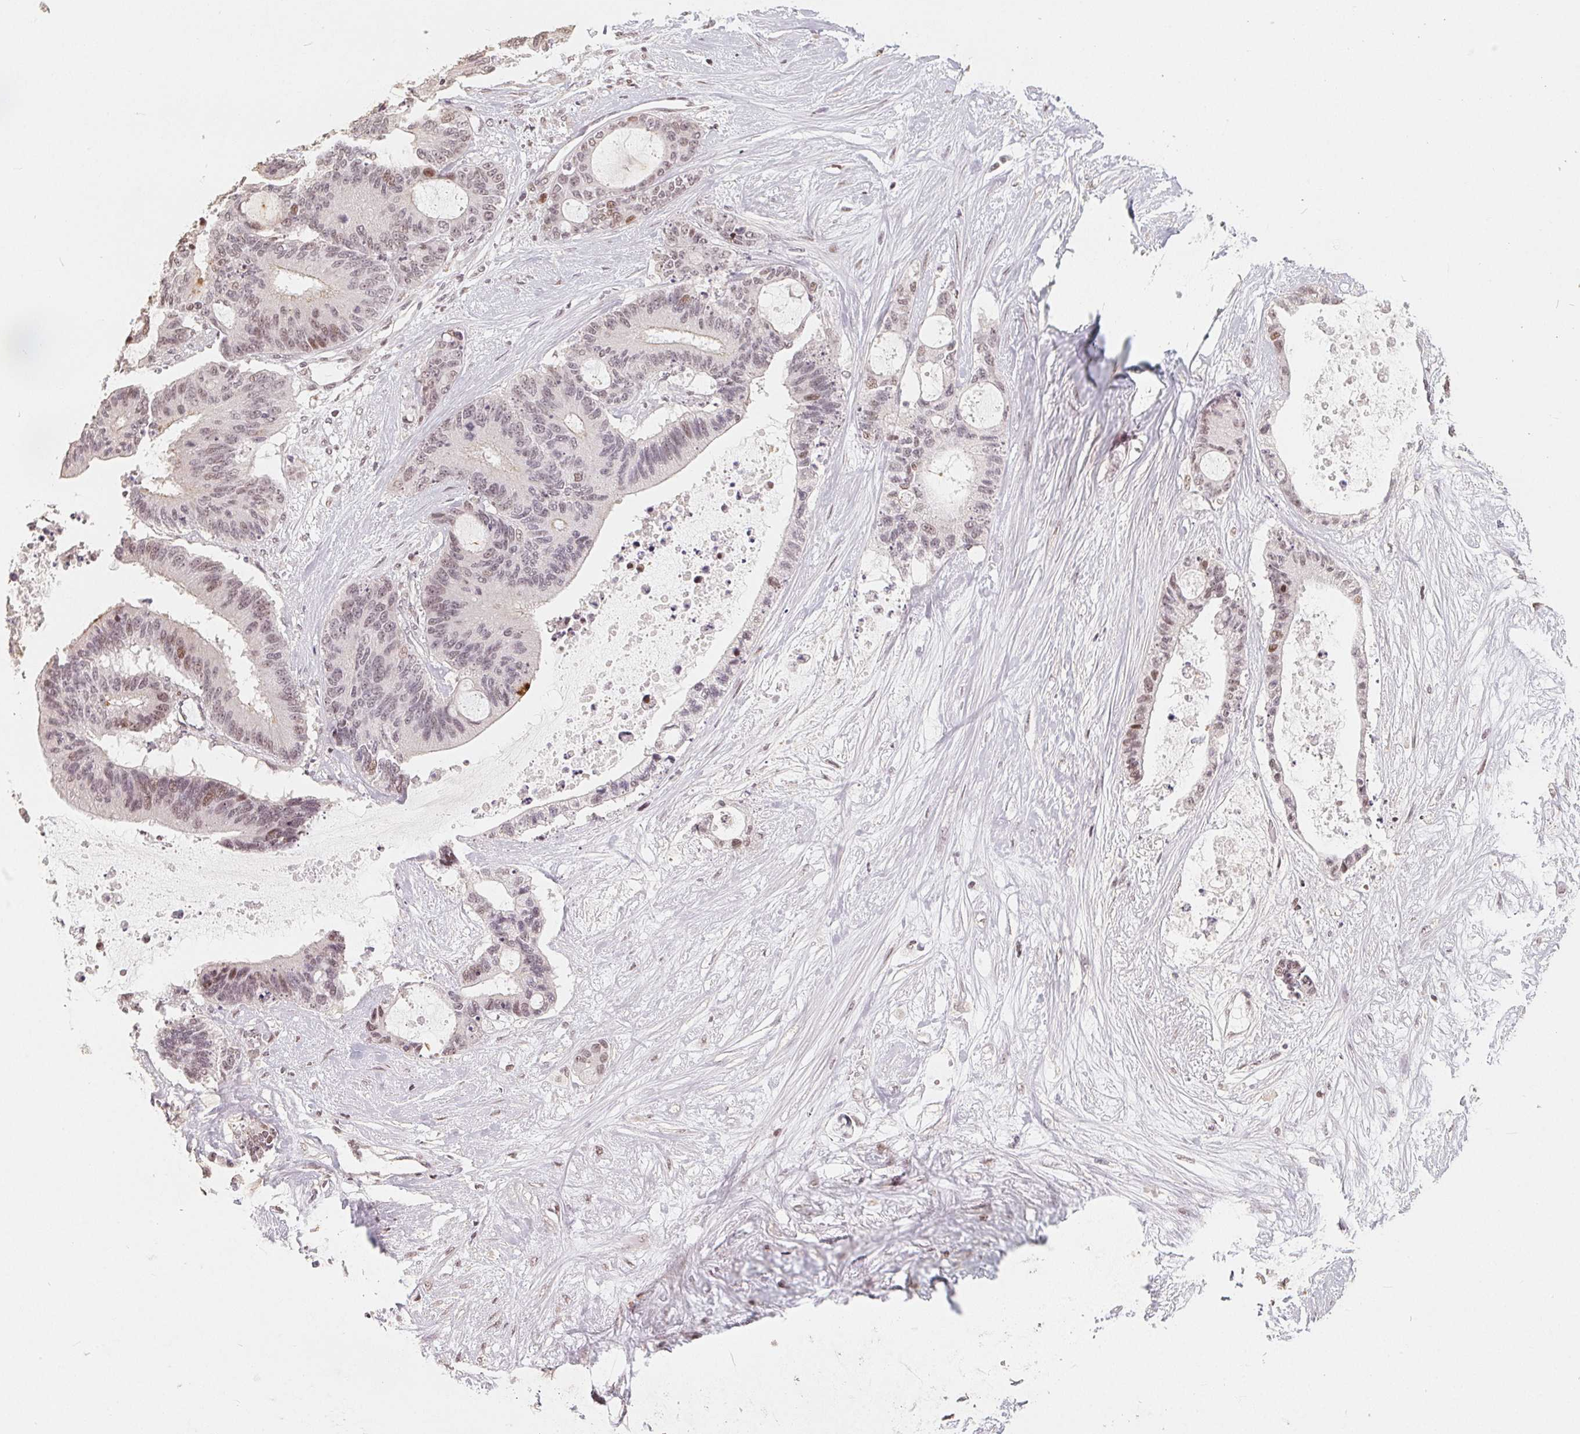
{"staining": {"intensity": "weak", "quantity": "<25%", "location": "nuclear"}, "tissue": "liver cancer", "cell_type": "Tumor cells", "image_type": "cancer", "snomed": [{"axis": "morphology", "description": "Normal tissue, NOS"}, {"axis": "morphology", "description": "Cholangiocarcinoma"}, {"axis": "topography", "description": "Liver"}, {"axis": "topography", "description": "Peripheral nerve tissue"}], "caption": "A photomicrograph of human liver cancer (cholangiocarcinoma) is negative for staining in tumor cells.", "gene": "CCDC138", "patient": {"sex": "female", "age": 73}}